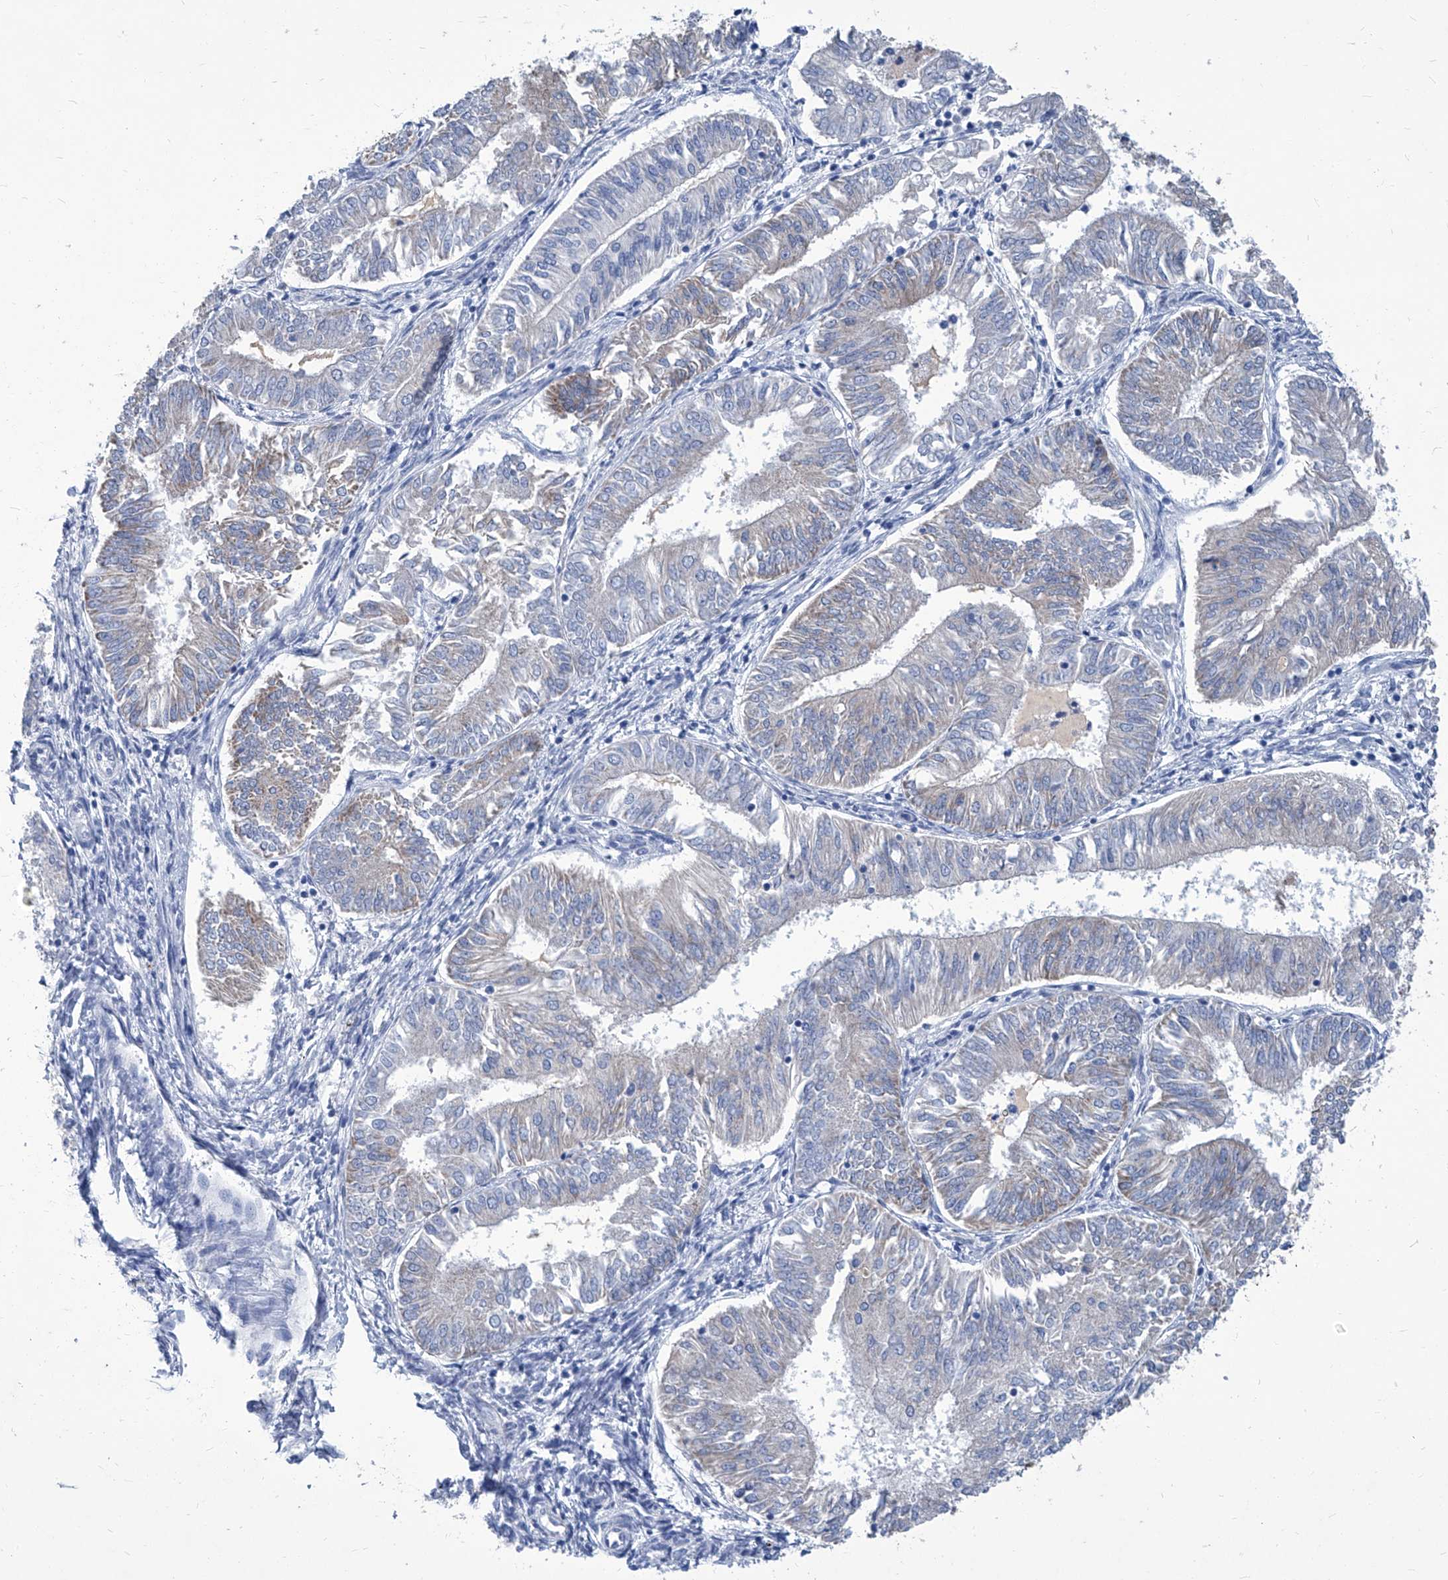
{"staining": {"intensity": "weak", "quantity": "<25%", "location": "cytoplasmic/membranous"}, "tissue": "endometrial cancer", "cell_type": "Tumor cells", "image_type": "cancer", "snomed": [{"axis": "morphology", "description": "Adenocarcinoma, NOS"}, {"axis": "topography", "description": "Endometrium"}], "caption": "Immunohistochemistry (IHC) micrograph of endometrial adenocarcinoma stained for a protein (brown), which exhibits no positivity in tumor cells.", "gene": "MTARC1", "patient": {"sex": "female", "age": 58}}